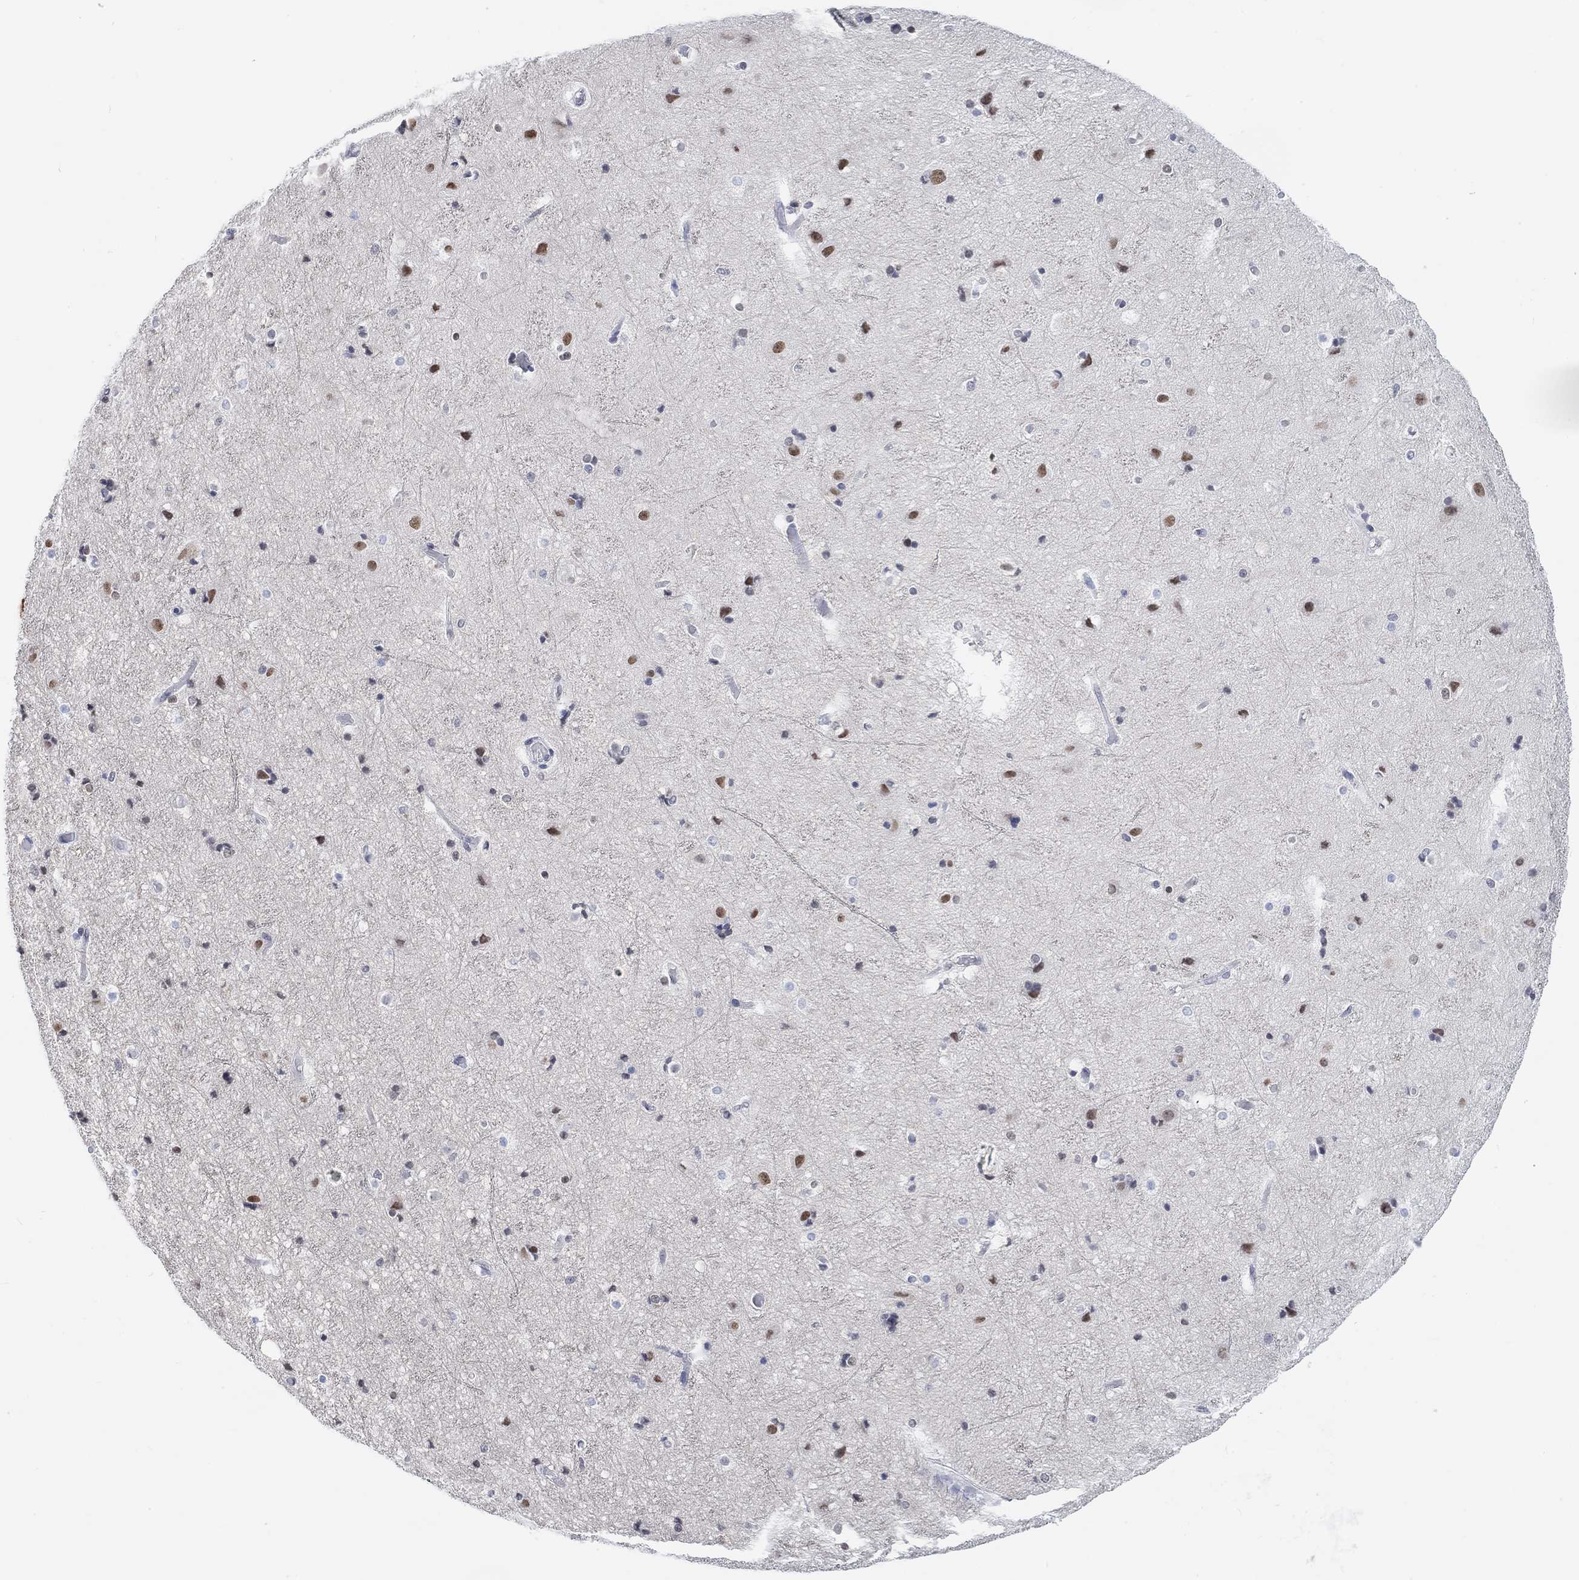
{"staining": {"intensity": "negative", "quantity": "none", "location": "none"}, "tissue": "cerebral cortex", "cell_type": "Endothelial cells", "image_type": "normal", "snomed": [{"axis": "morphology", "description": "Normal tissue, NOS"}, {"axis": "topography", "description": "Cerebral cortex"}], "caption": "An image of cerebral cortex stained for a protein displays no brown staining in endothelial cells. The staining is performed using DAB brown chromogen with nuclei counter-stained in using hematoxylin.", "gene": "PURG", "patient": {"sex": "female", "age": 52}}